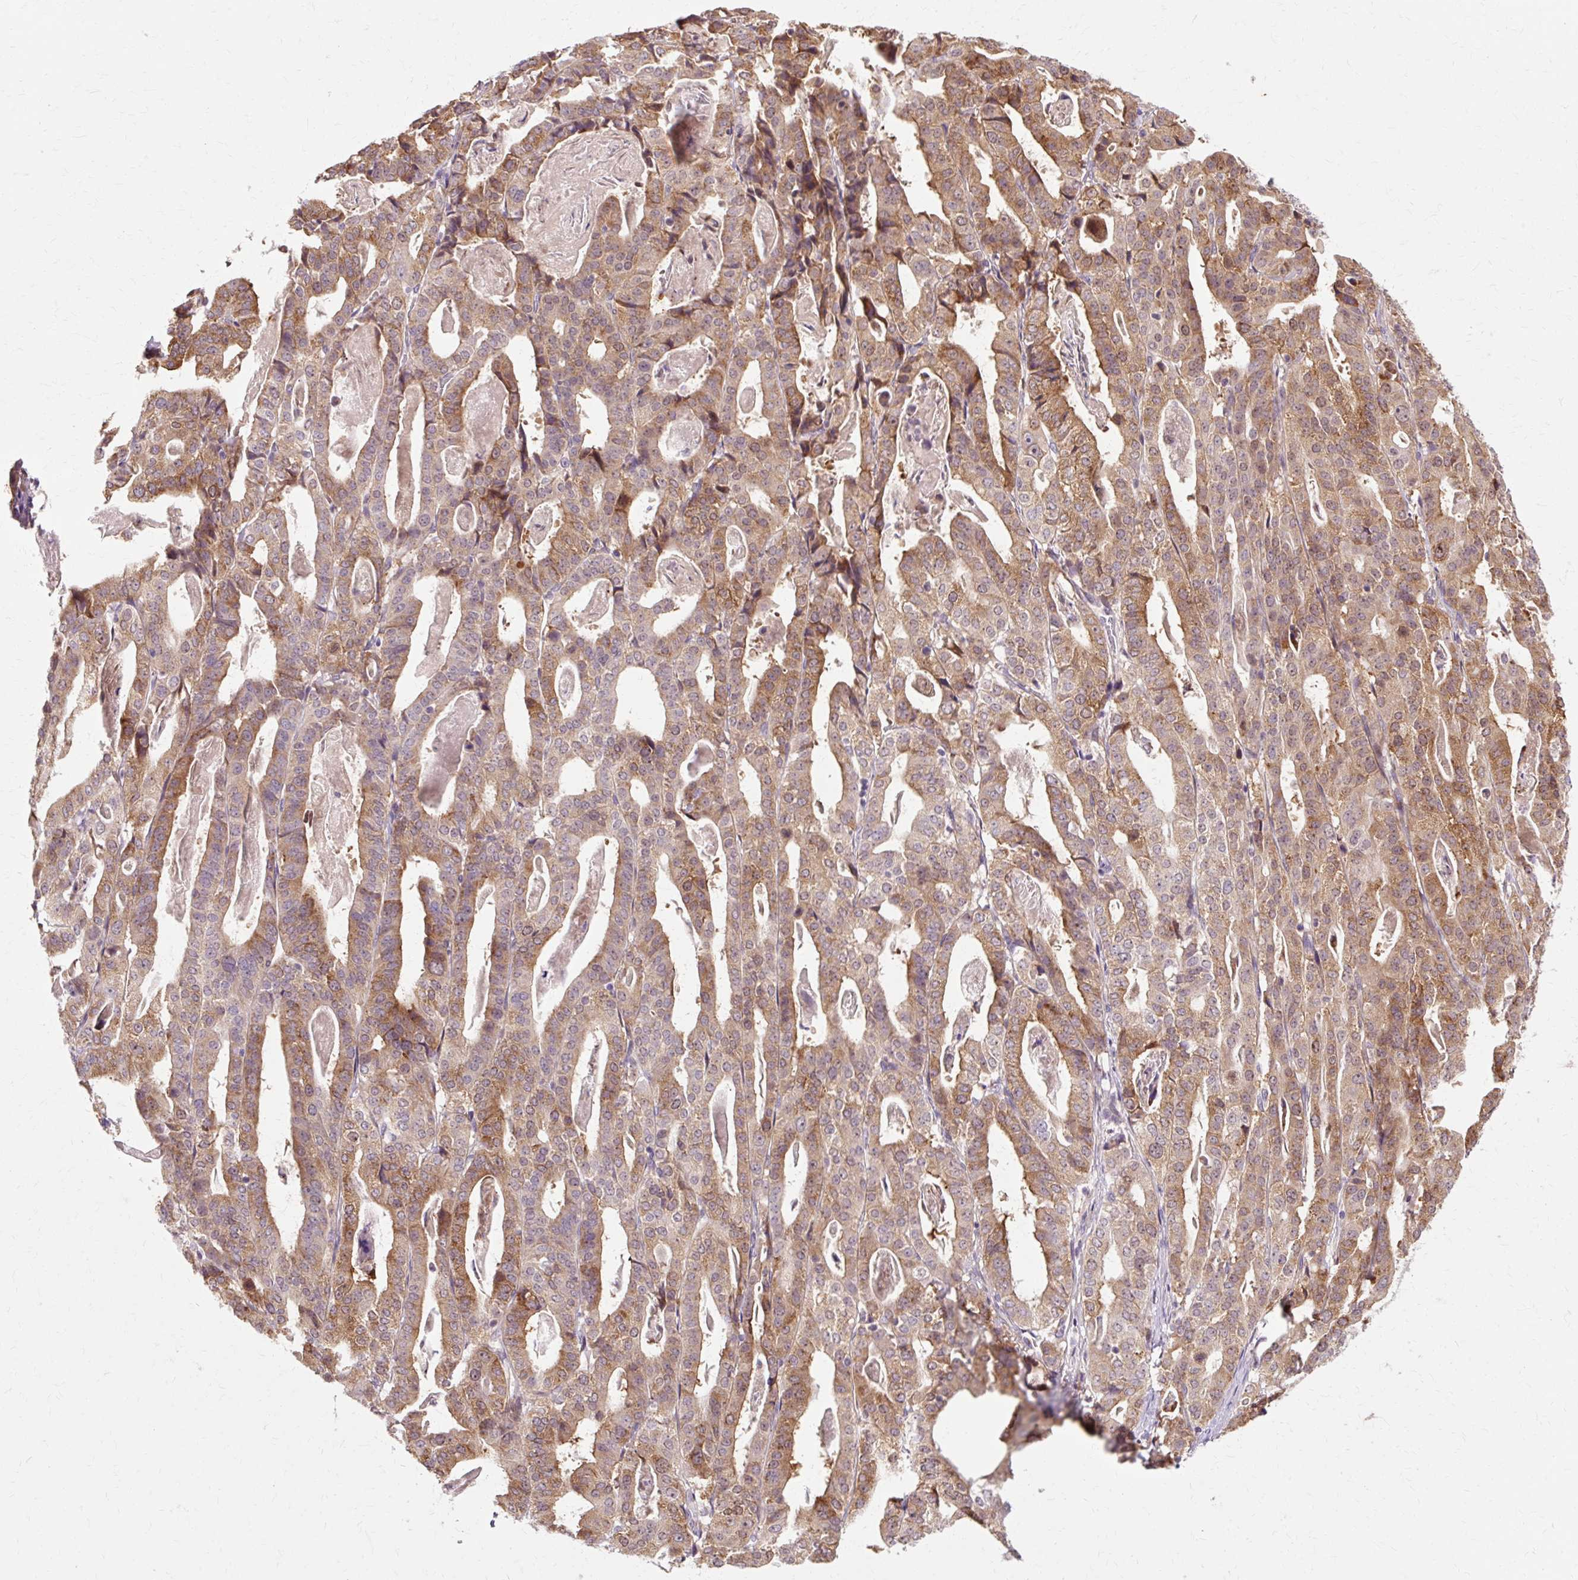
{"staining": {"intensity": "moderate", "quantity": ">75%", "location": "cytoplasmic/membranous"}, "tissue": "stomach cancer", "cell_type": "Tumor cells", "image_type": "cancer", "snomed": [{"axis": "morphology", "description": "Adenocarcinoma, NOS"}, {"axis": "topography", "description": "Stomach"}], "caption": "The micrograph demonstrates immunohistochemical staining of stomach adenocarcinoma. There is moderate cytoplasmic/membranous expression is present in about >75% of tumor cells. Ihc stains the protein in brown and the nuclei are stained blue.", "gene": "GEMIN2", "patient": {"sex": "male", "age": 48}}